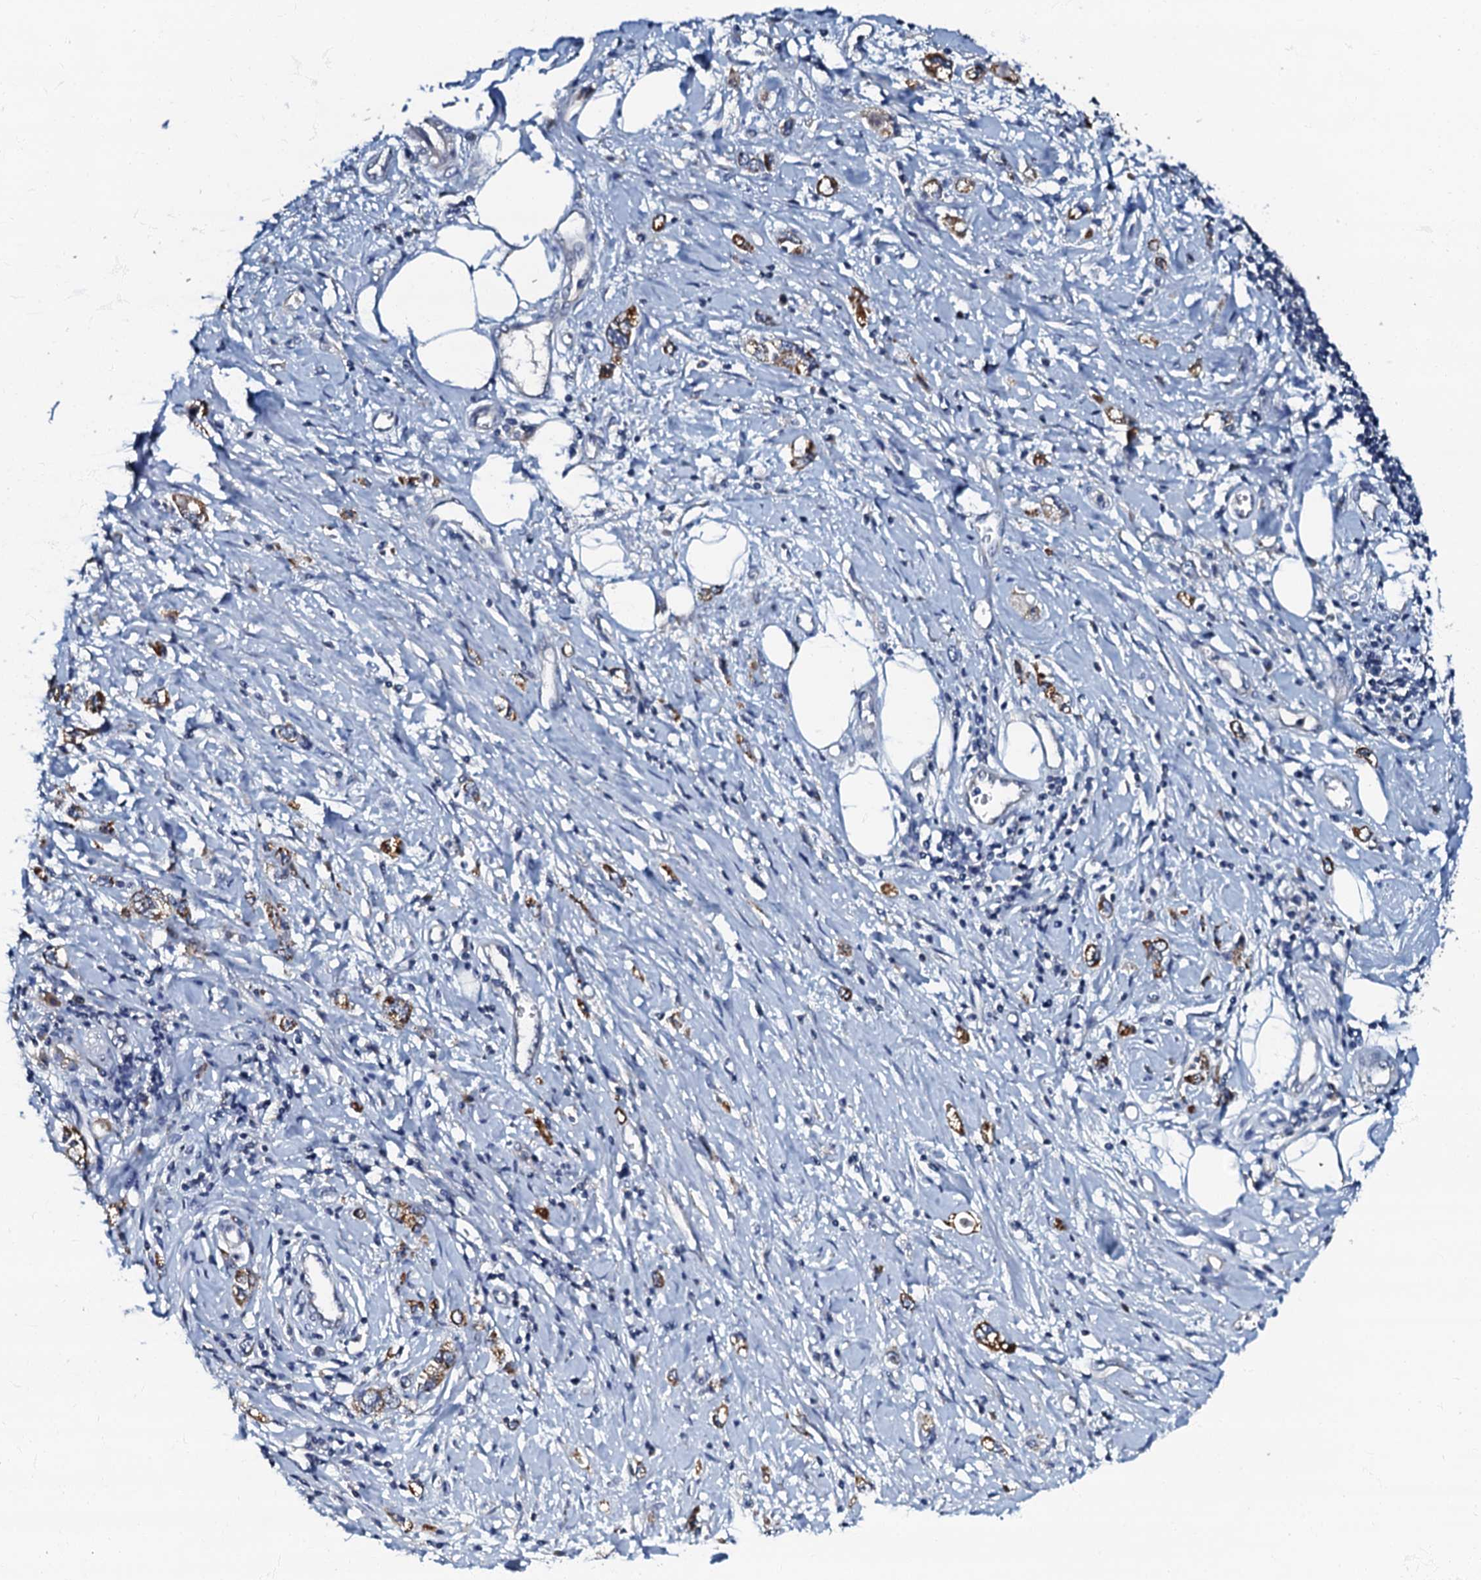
{"staining": {"intensity": "moderate", "quantity": ">75%", "location": "cytoplasmic/membranous"}, "tissue": "stomach cancer", "cell_type": "Tumor cells", "image_type": "cancer", "snomed": [{"axis": "morphology", "description": "Adenocarcinoma, NOS"}, {"axis": "topography", "description": "Stomach"}], "caption": "Immunohistochemistry micrograph of human stomach cancer stained for a protein (brown), which exhibits medium levels of moderate cytoplasmic/membranous staining in approximately >75% of tumor cells.", "gene": "OLAH", "patient": {"sex": "female", "age": 76}}